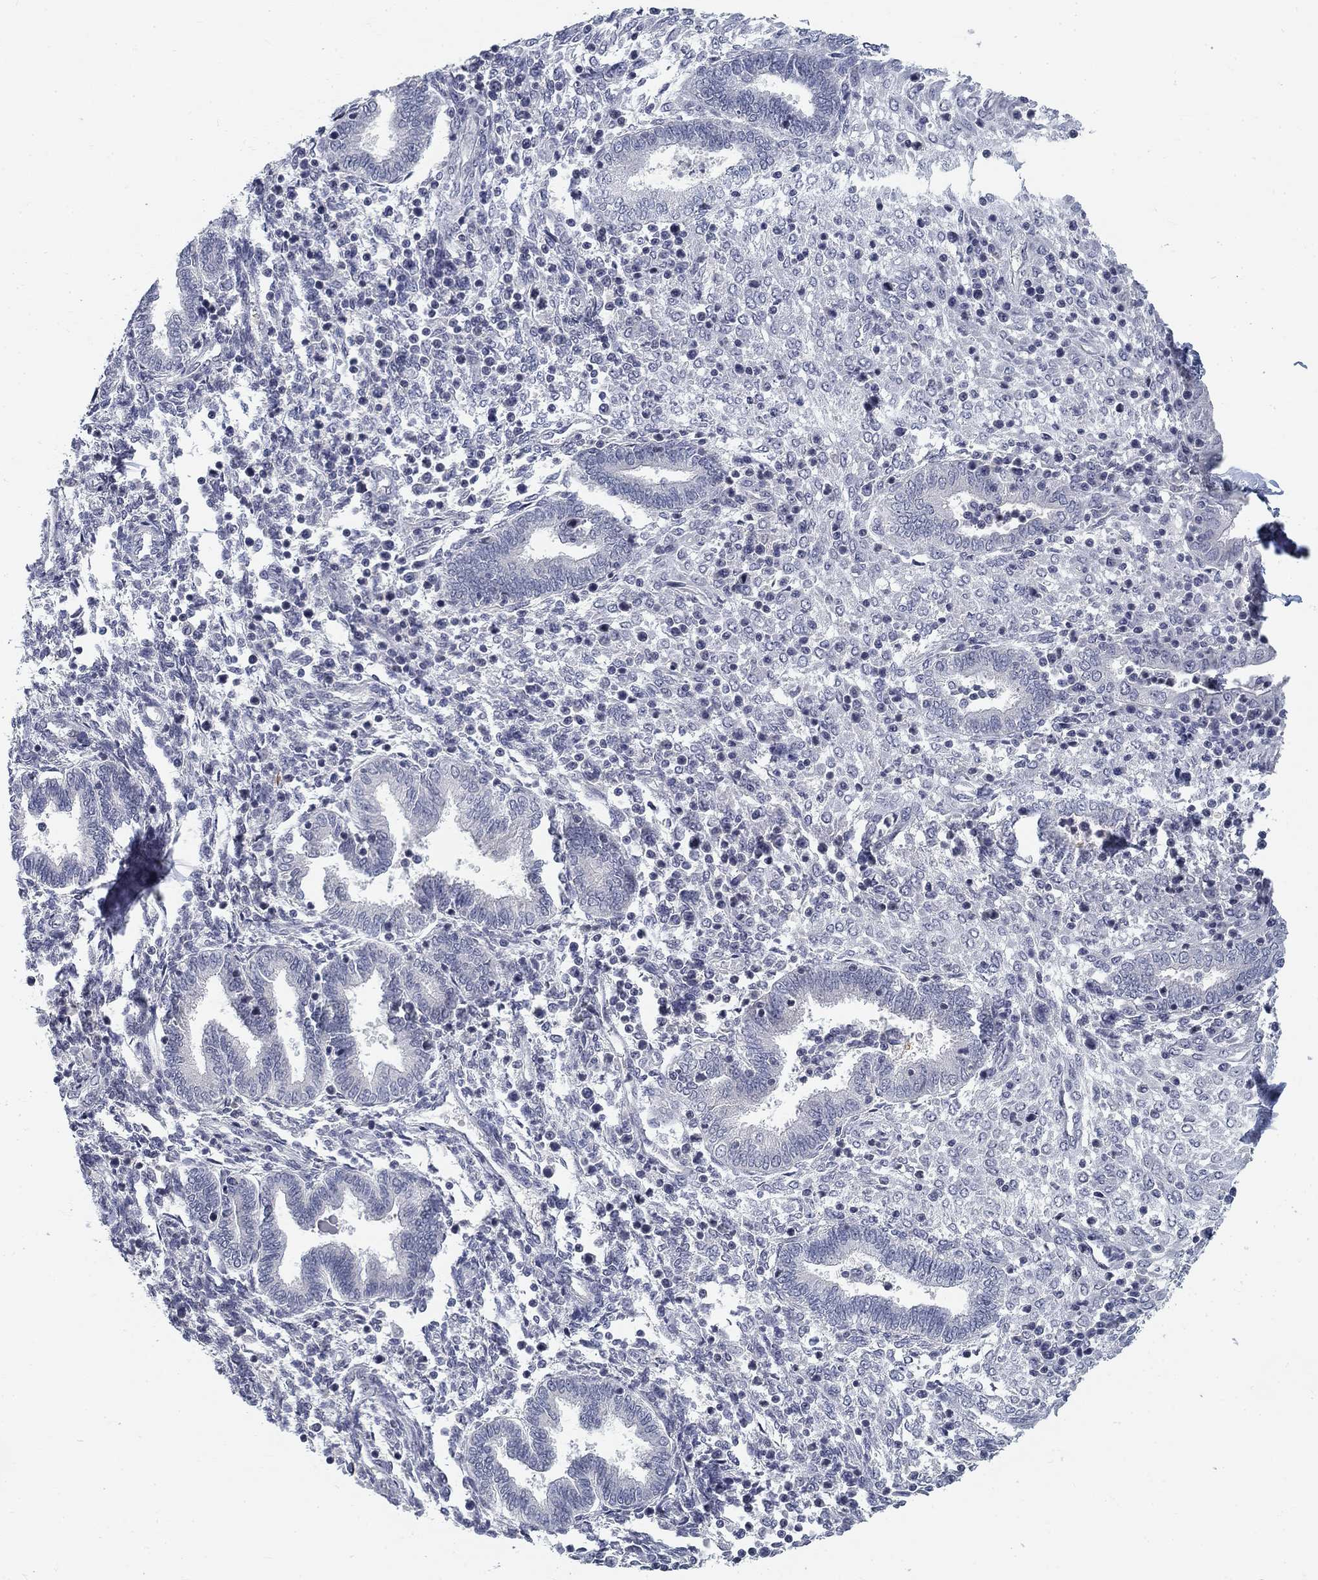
{"staining": {"intensity": "negative", "quantity": "none", "location": "none"}, "tissue": "endometrium", "cell_type": "Cells in endometrial stroma", "image_type": "normal", "snomed": [{"axis": "morphology", "description": "Normal tissue, NOS"}, {"axis": "topography", "description": "Endometrium"}], "caption": "There is no significant staining in cells in endometrial stroma of endometrium.", "gene": "ATP1A3", "patient": {"sex": "female", "age": 42}}